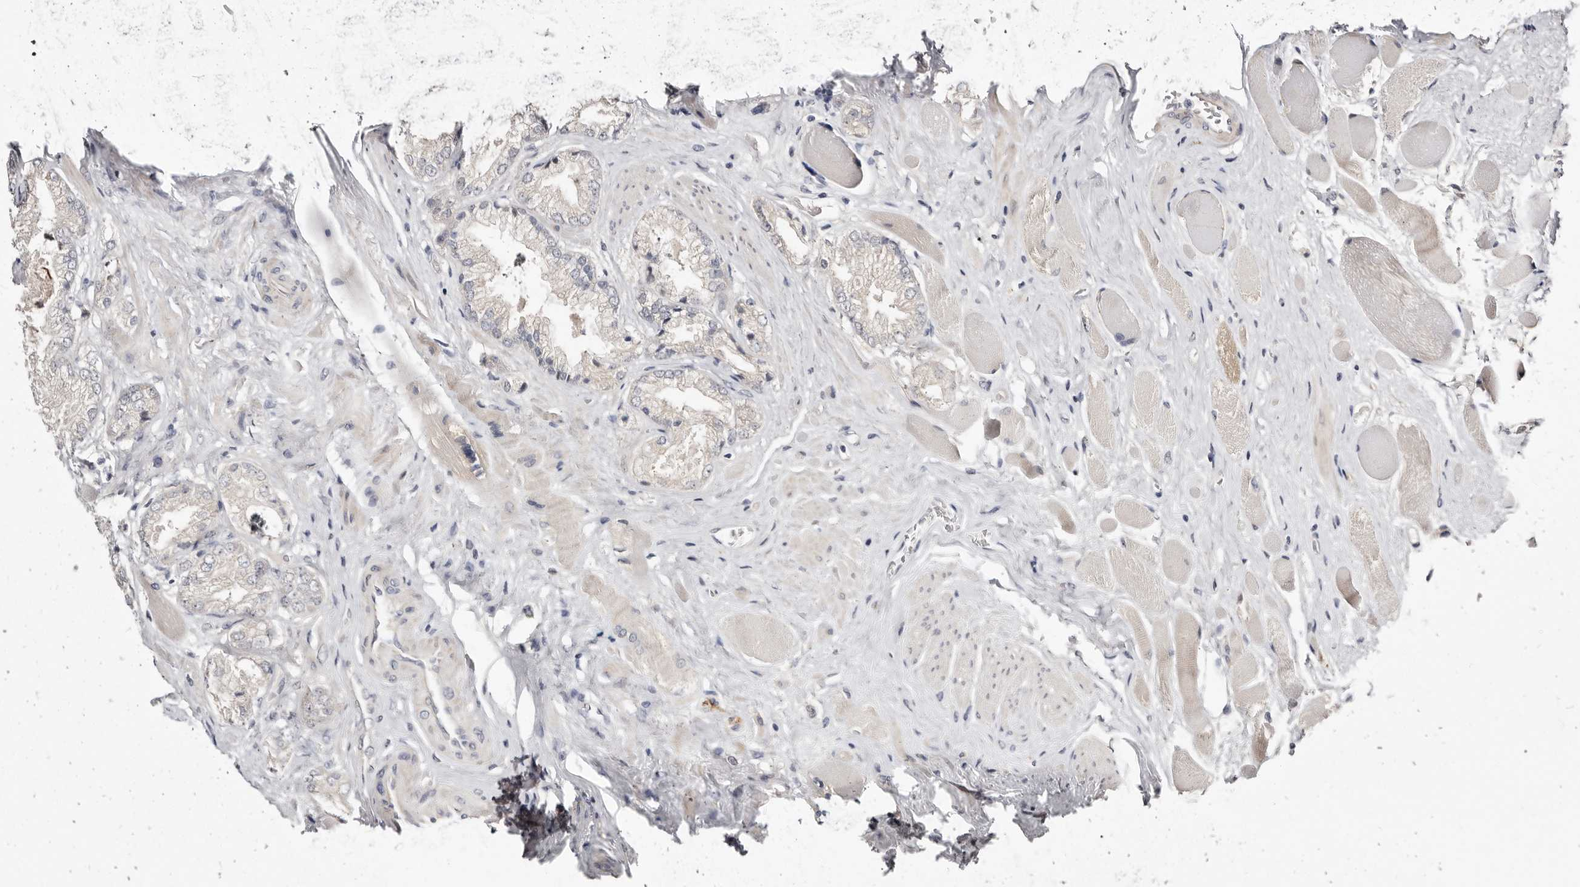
{"staining": {"intensity": "negative", "quantity": "none", "location": "none"}, "tissue": "prostate cancer", "cell_type": "Tumor cells", "image_type": "cancer", "snomed": [{"axis": "morphology", "description": "Adenocarcinoma, High grade"}, {"axis": "topography", "description": "Prostate"}], "caption": "High power microscopy photomicrograph of an immunohistochemistry histopathology image of adenocarcinoma (high-grade) (prostate), revealing no significant staining in tumor cells.", "gene": "KLHL4", "patient": {"sex": "male", "age": 58}}